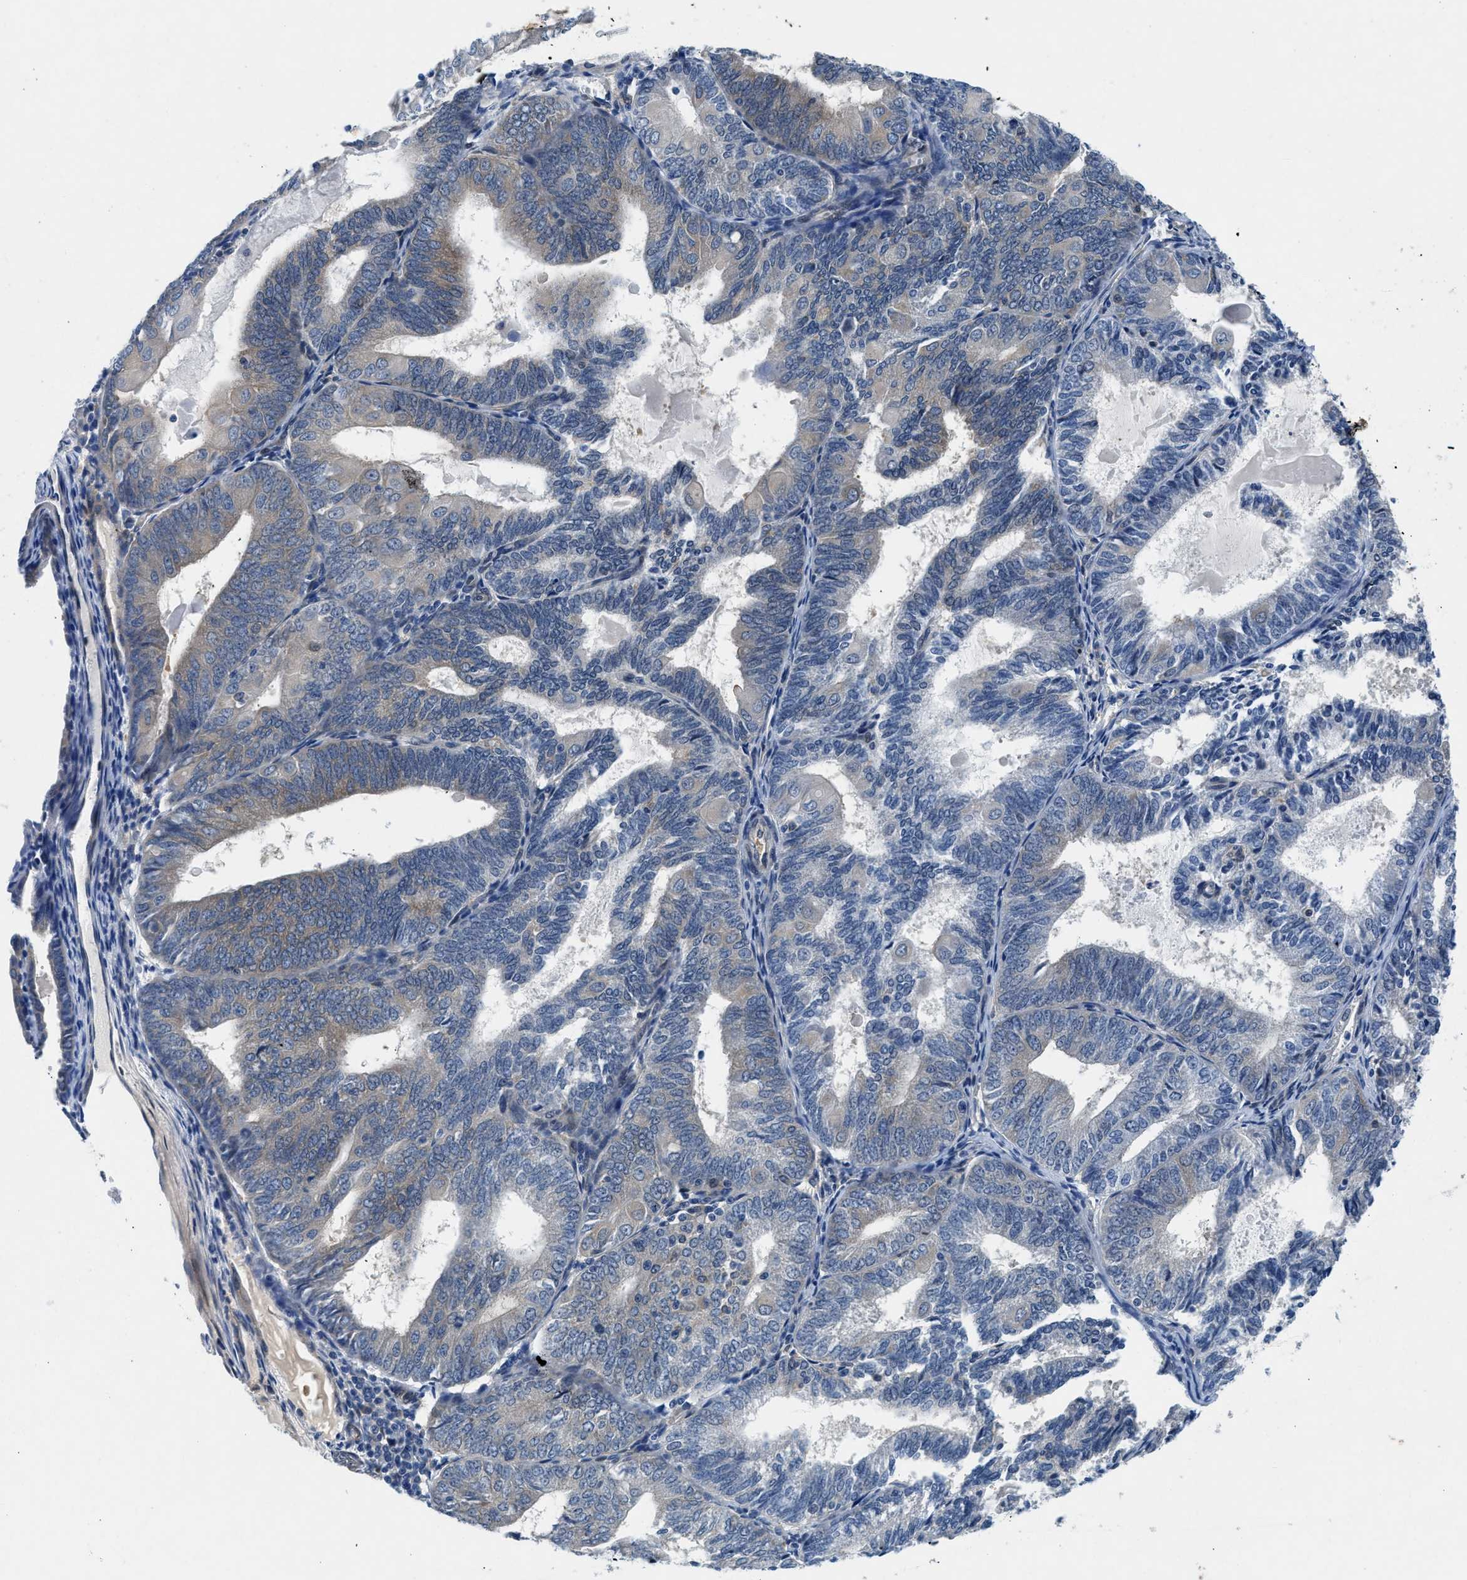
{"staining": {"intensity": "moderate", "quantity": "<25%", "location": "cytoplasmic/membranous"}, "tissue": "endometrial cancer", "cell_type": "Tumor cells", "image_type": "cancer", "snomed": [{"axis": "morphology", "description": "Adenocarcinoma, NOS"}, {"axis": "topography", "description": "Endometrium"}], "caption": "Moderate cytoplasmic/membranous protein expression is appreciated in approximately <25% of tumor cells in endometrial cancer. The staining was performed using DAB (3,3'-diaminobenzidine) to visualize the protein expression in brown, while the nuclei were stained in blue with hematoxylin (Magnification: 20x).", "gene": "COPS2", "patient": {"sex": "female", "age": 81}}